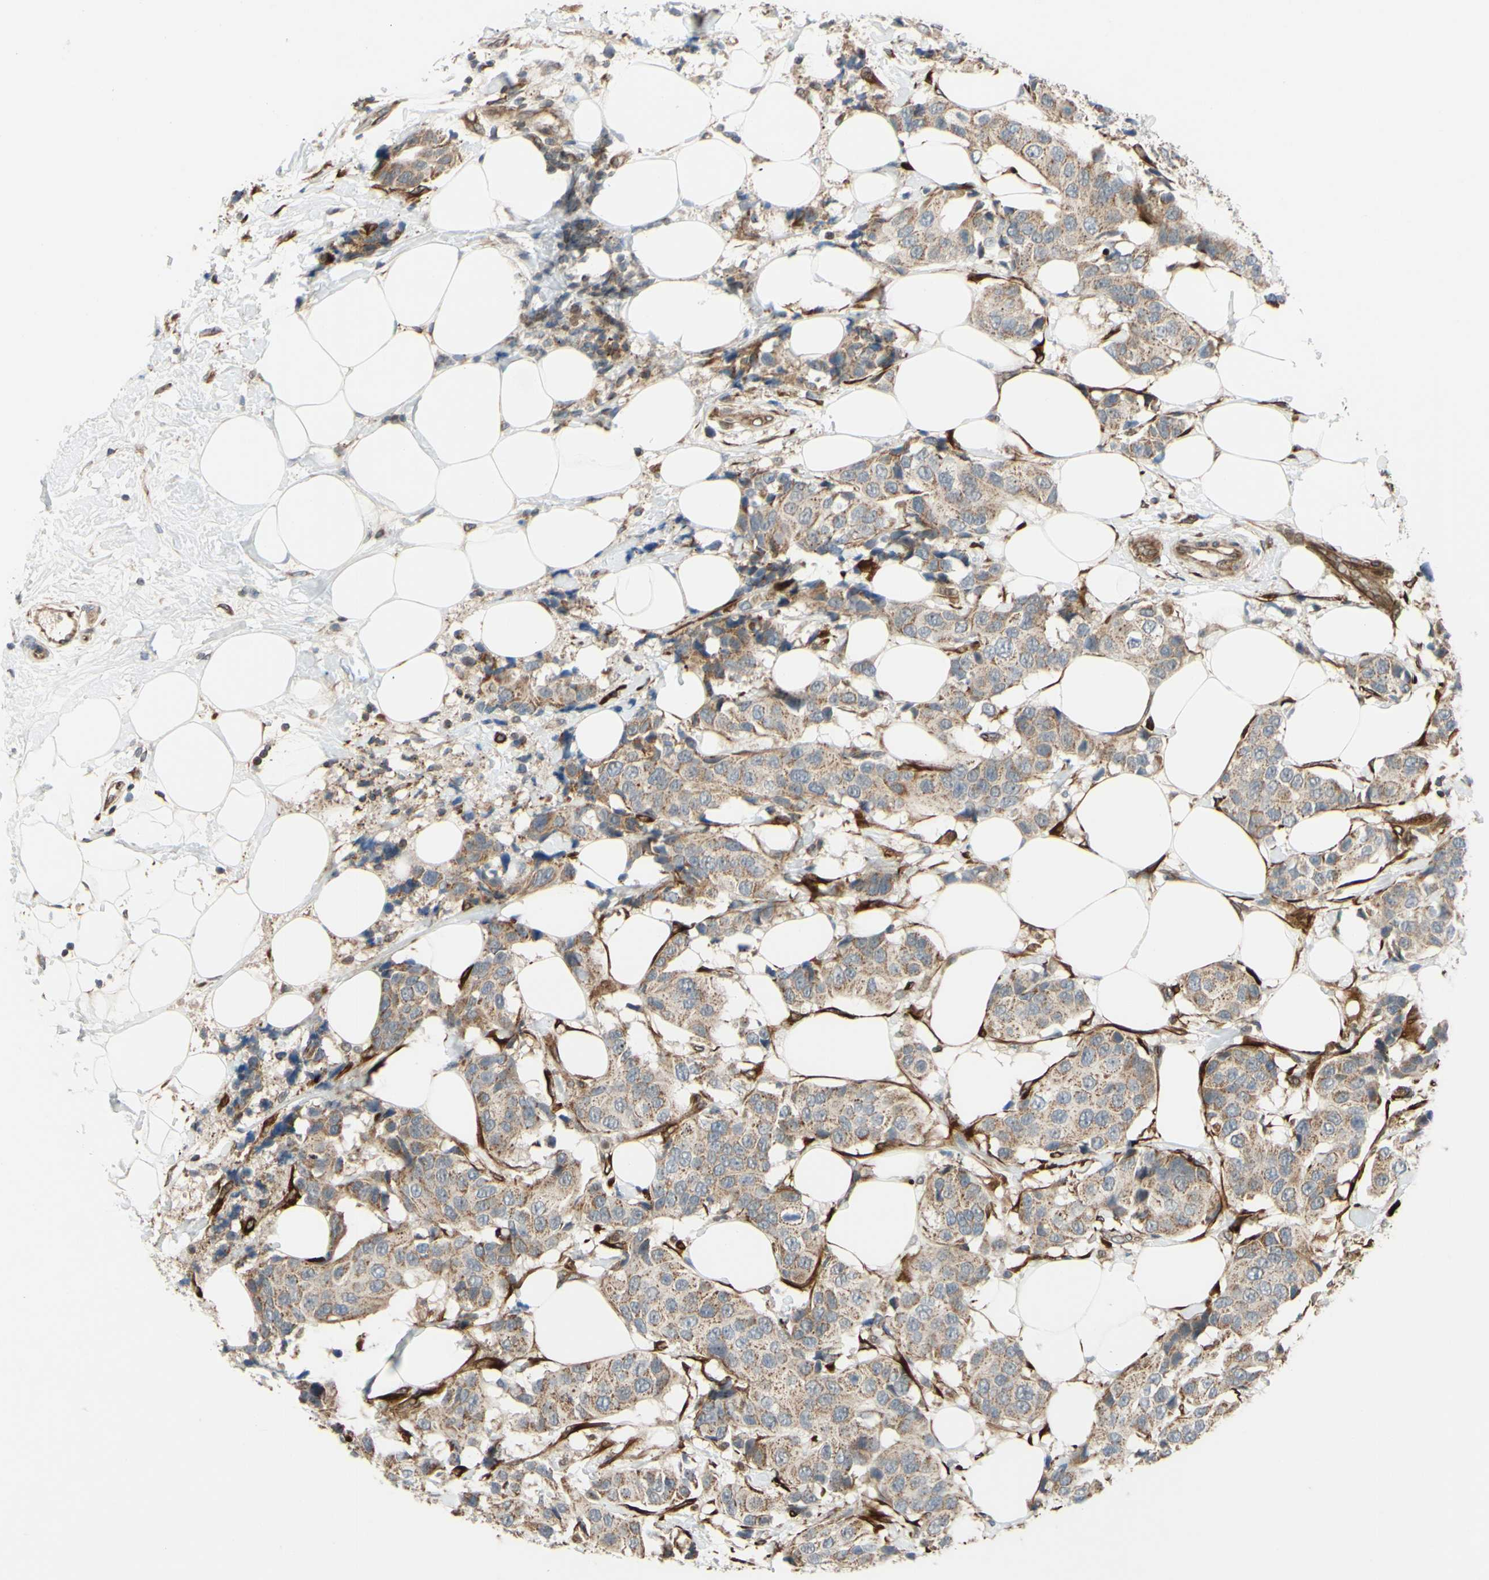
{"staining": {"intensity": "weak", "quantity": ">75%", "location": "cytoplasmic/membranous"}, "tissue": "breast cancer", "cell_type": "Tumor cells", "image_type": "cancer", "snomed": [{"axis": "morphology", "description": "Normal tissue, NOS"}, {"axis": "morphology", "description": "Duct carcinoma"}, {"axis": "topography", "description": "Breast"}], "caption": "This is an image of immunohistochemistry staining of breast cancer, which shows weak expression in the cytoplasmic/membranous of tumor cells.", "gene": "PRAF2", "patient": {"sex": "female", "age": 39}}